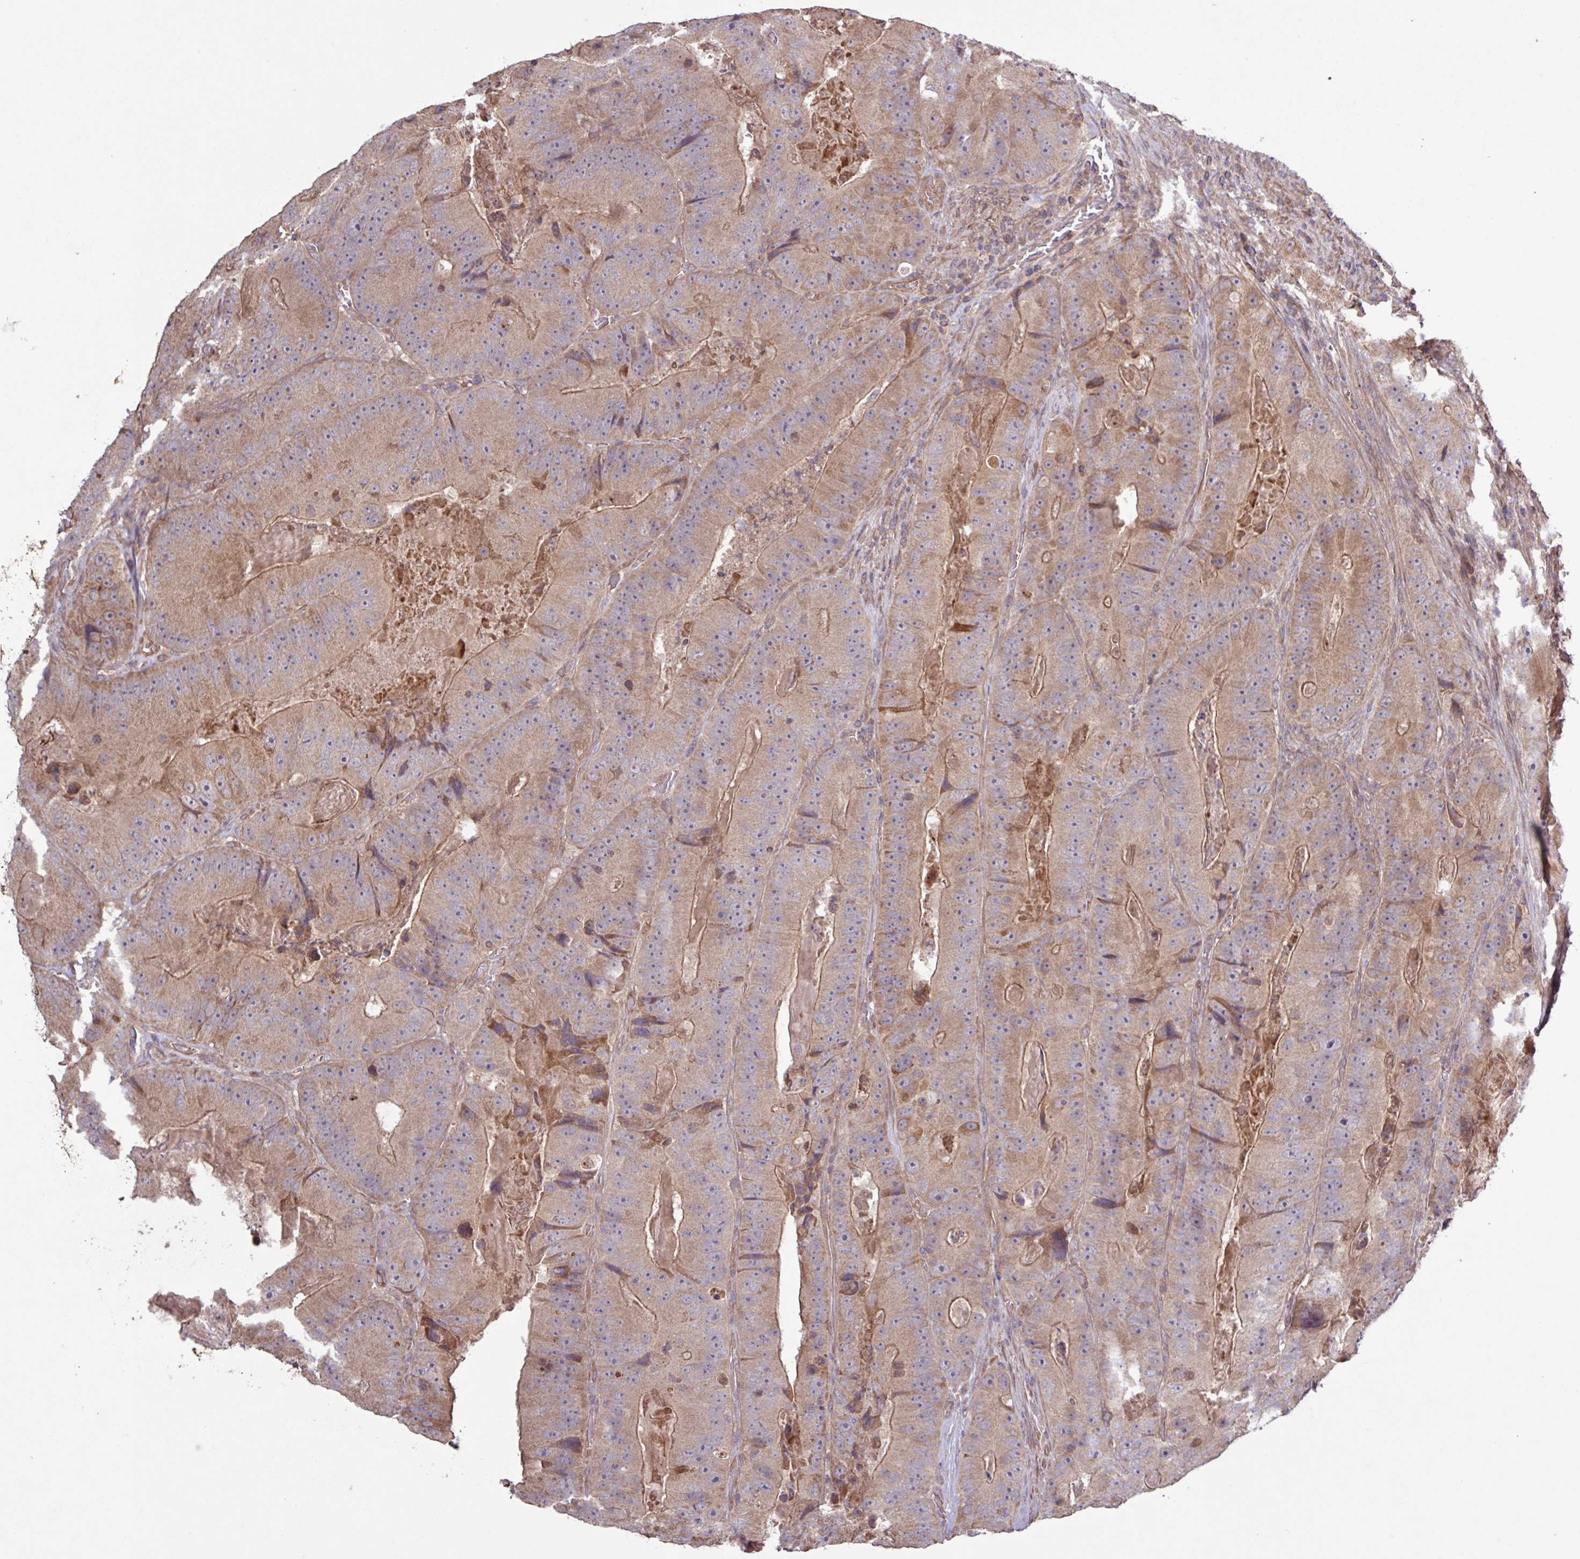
{"staining": {"intensity": "moderate", "quantity": ">75%", "location": "cytoplasmic/membranous"}, "tissue": "colorectal cancer", "cell_type": "Tumor cells", "image_type": "cancer", "snomed": [{"axis": "morphology", "description": "Adenocarcinoma, NOS"}, {"axis": "topography", "description": "Colon"}], "caption": "An image showing moderate cytoplasmic/membranous positivity in about >75% of tumor cells in colorectal cancer (adenocarcinoma), as visualized by brown immunohistochemical staining.", "gene": "TRABD2A", "patient": {"sex": "female", "age": 86}}